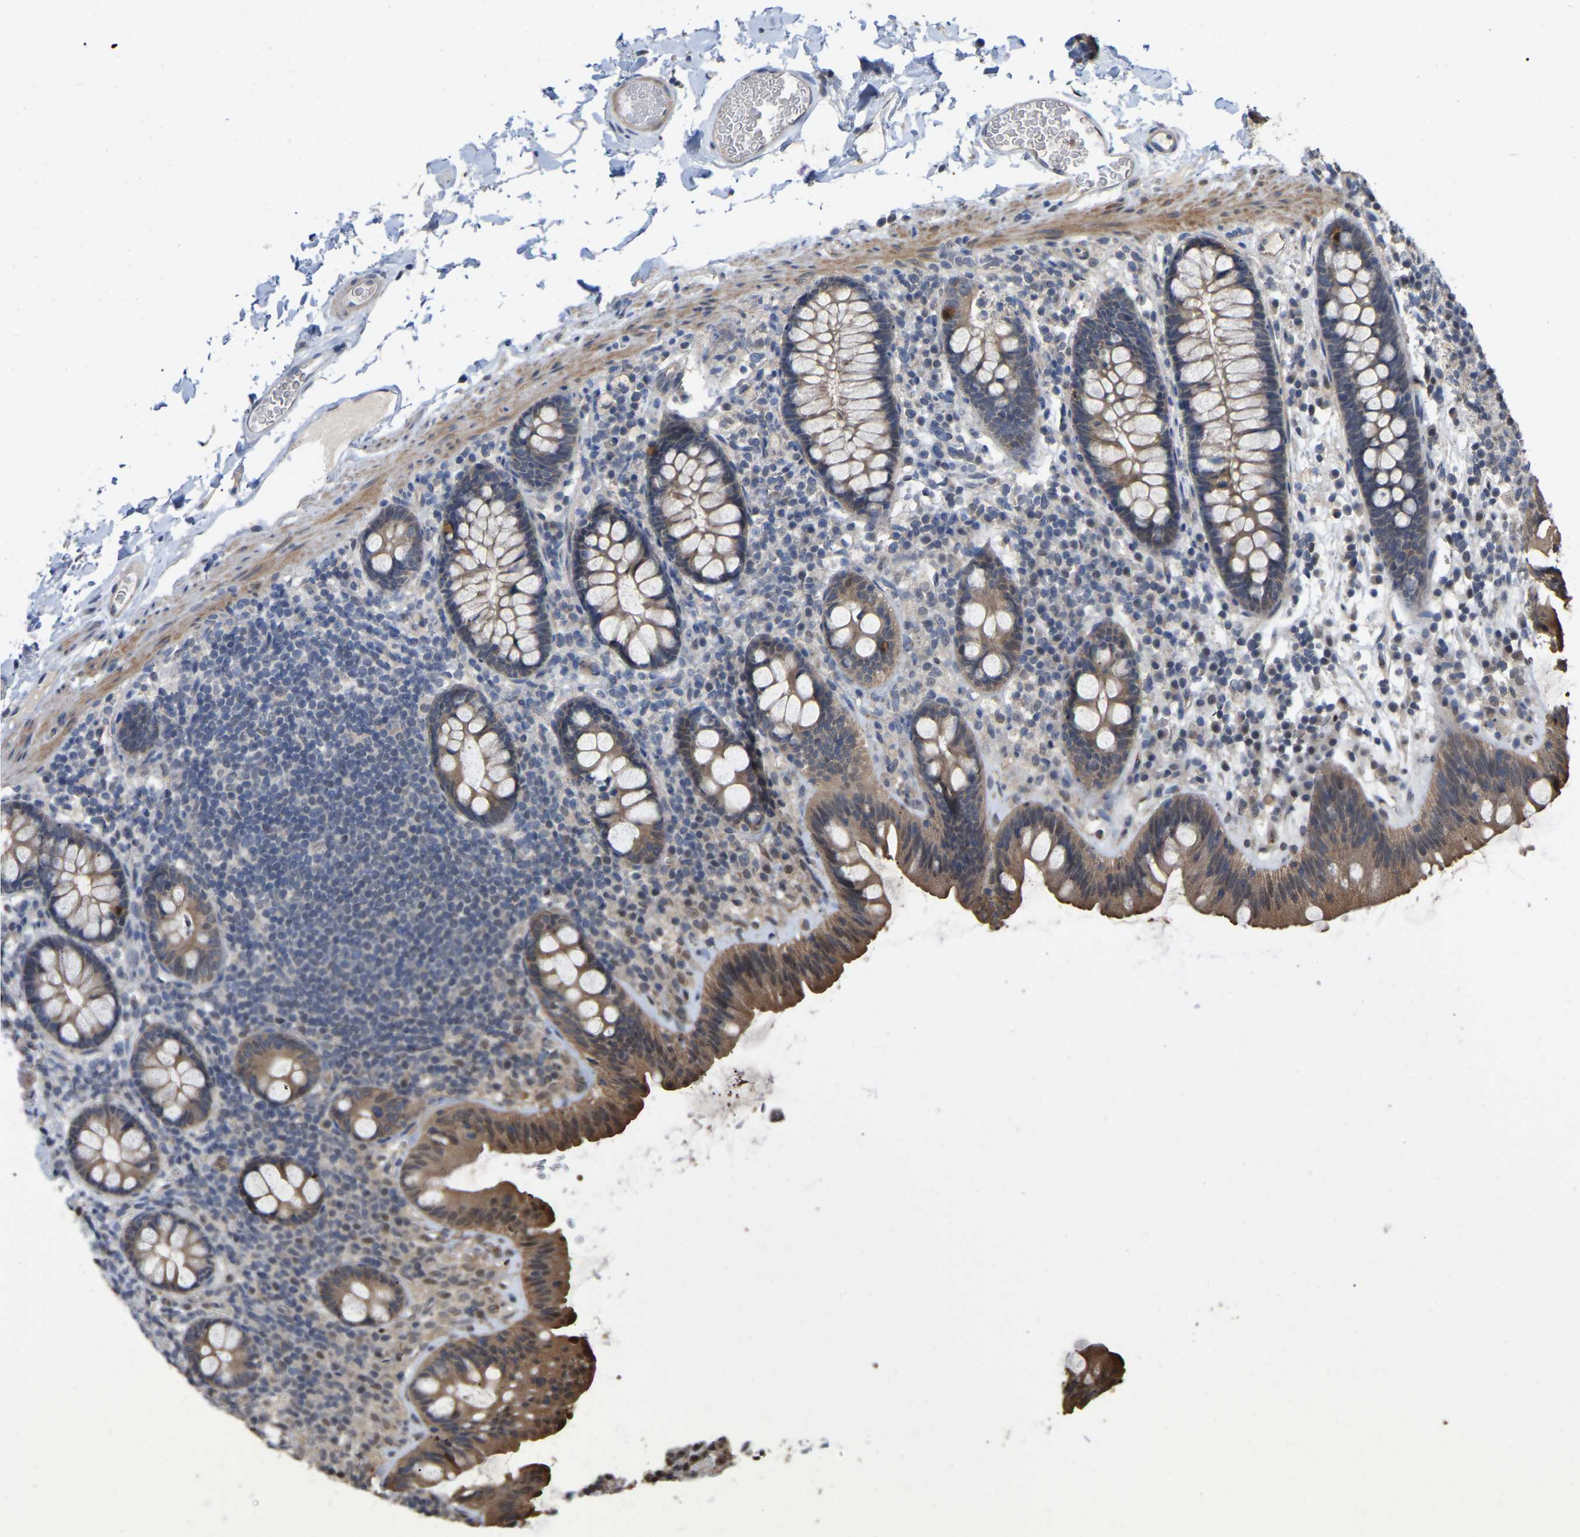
{"staining": {"intensity": "moderate", "quantity": ">75%", "location": "cytoplasmic/membranous"}, "tissue": "colon", "cell_type": "Endothelial cells", "image_type": "normal", "snomed": [{"axis": "morphology", "description": "Normal tissue, NOS"}, {"axis": "topography", "description": "Colon"}], "caption": "Benign colon displays moderate cytoplasmic/membranous staining in approximately >75% of endothelial cells.", "gene": "FAM219A", "patient": {"sex": "female", "age": 80}}